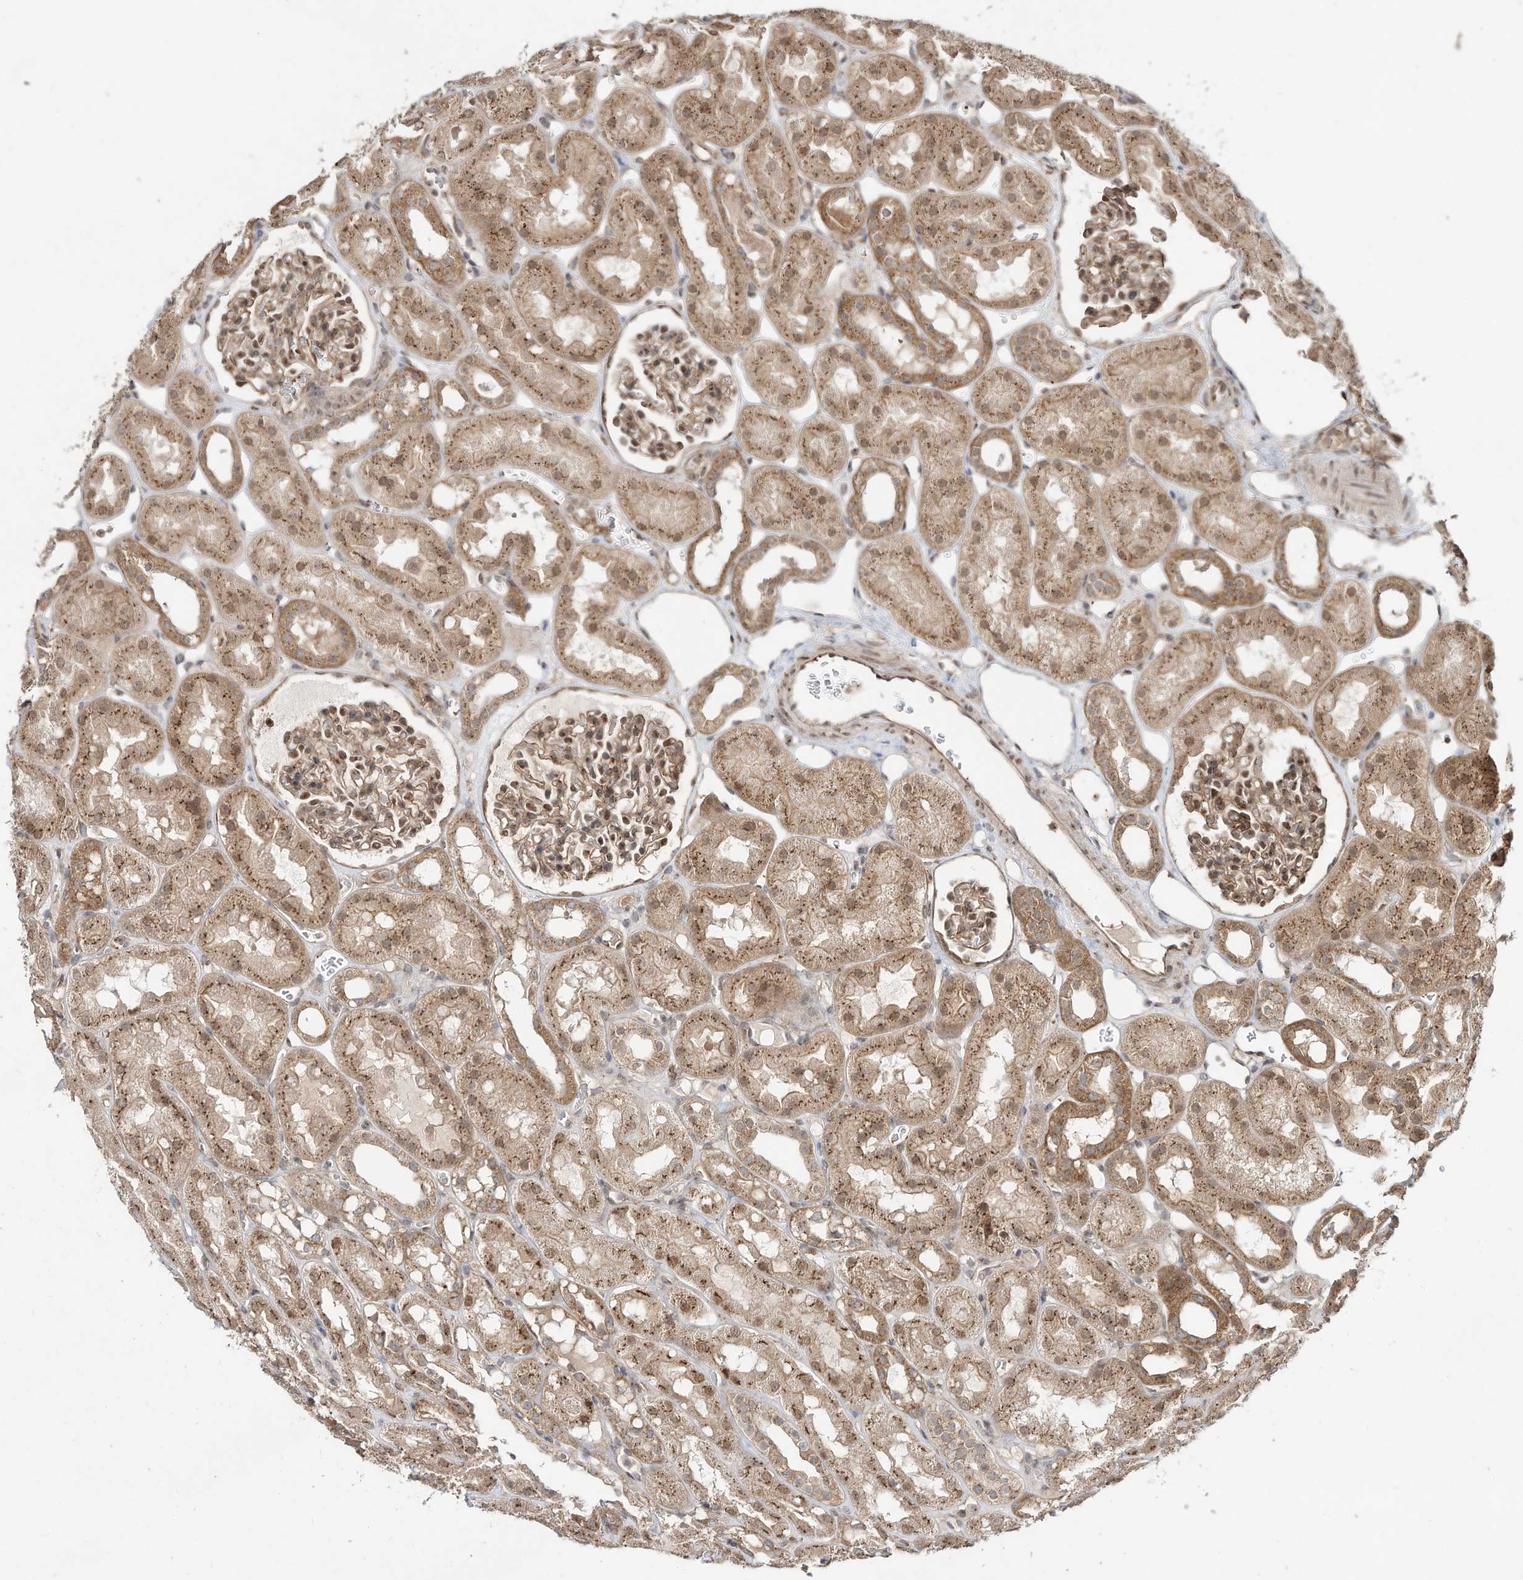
{"staining": {"intensity": "moderate", "quantity": ">75%", "location": "cytoplasmic/membranous,nuclear"}, "tissue": "kidney", "cell_type": "Cells in glomeruli", "image_type": "normal", "snomed": [{"axis": "morphology", "description": "Normal tissue, NOS"}, {"axis": "topography", "description": "Kidney"}], "caption": "IHC of normal human kidney displays medium levels of moderate cytoplasmic/membranous,nuclear expression in approximately >75% of cells in glomeruli. The protein is shown in brown color, while the nuclei are stained blue.", "gene": "CUX1", "patient": {"sex": "male", "age": 16}}